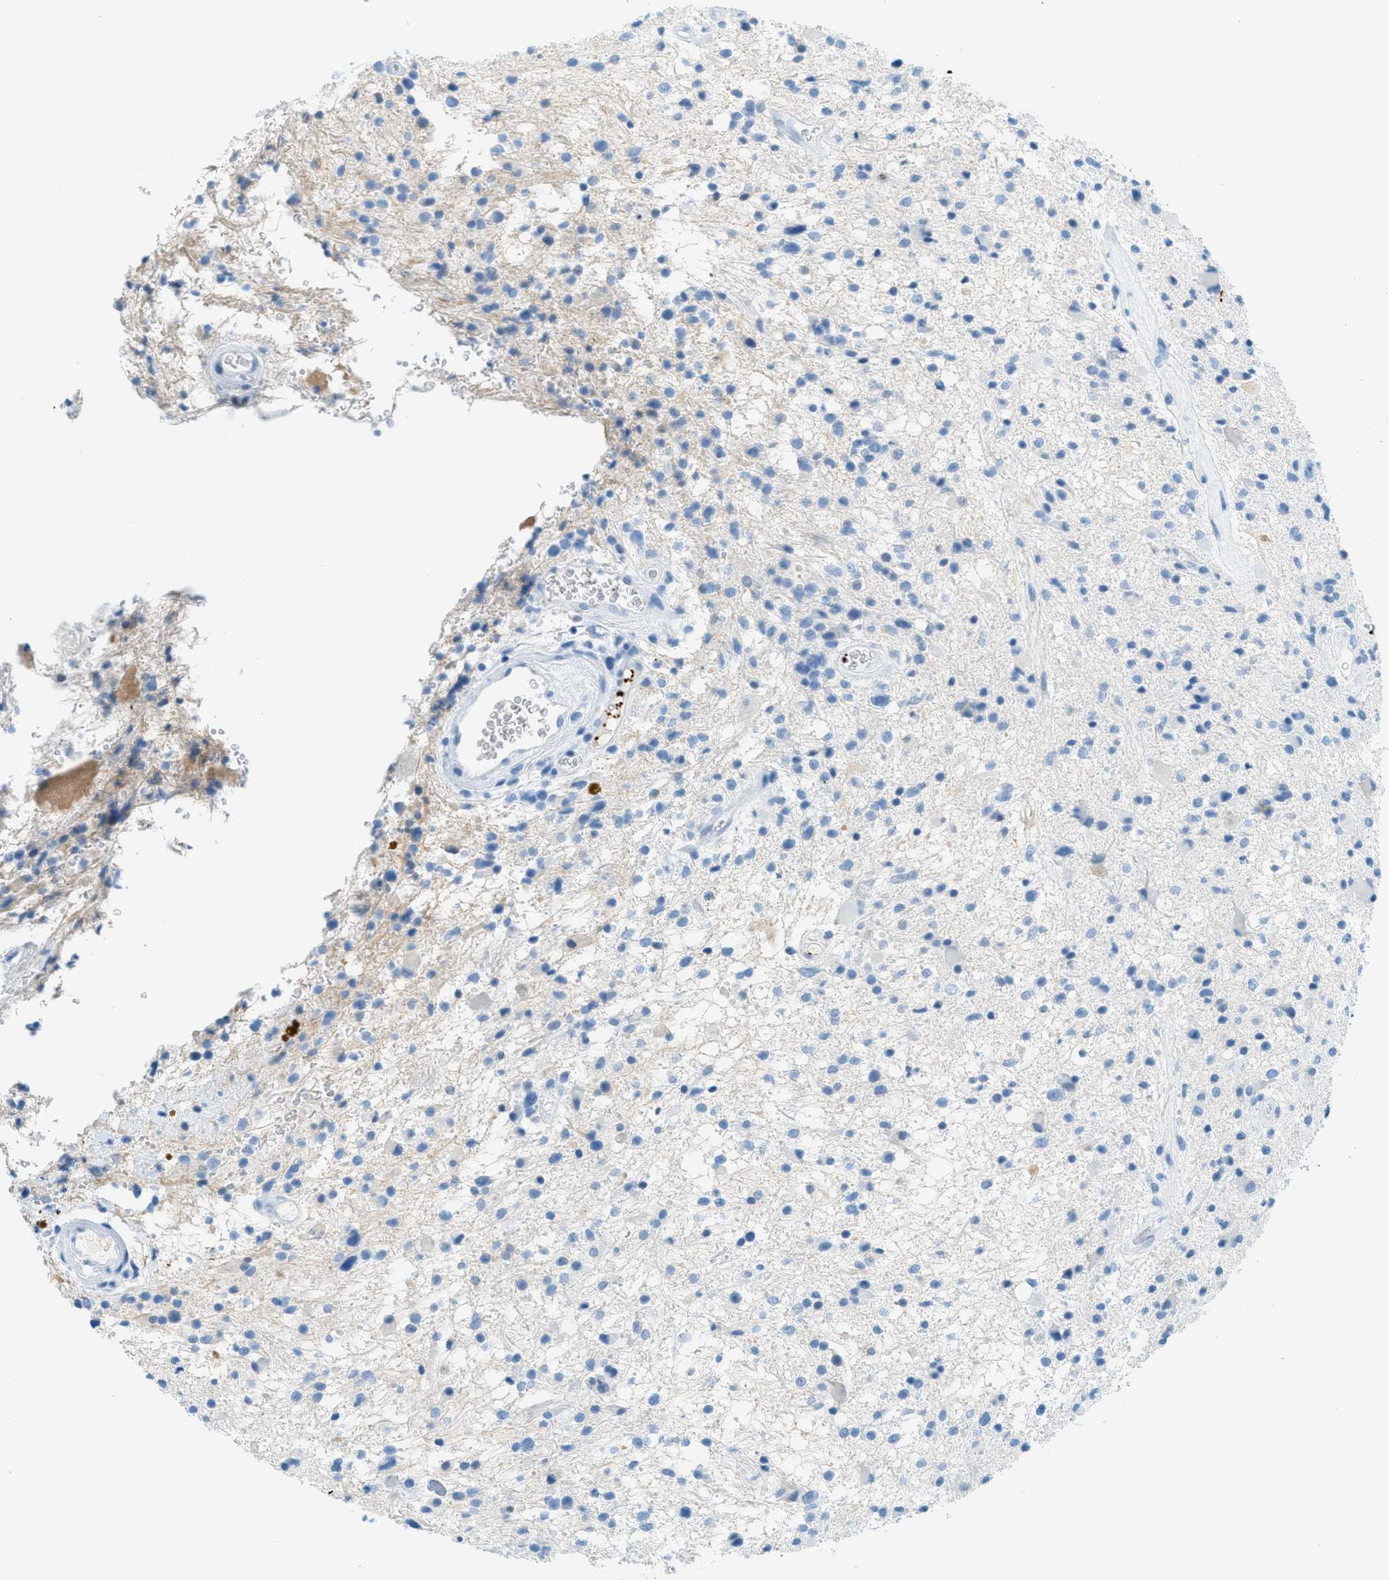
{"staining": {"intensity": "negative", "quantity": "none", "location": "none"}, "tissue": "glioma", "cell_type": "Tumor cells", "image_type": "cancer", "snomed": [{"axis": "morphology", "description": "Glioma, malignant, High grade"}, {"axis": "topography", "description": "Brain"}], "caption": "IHC histopathology image of glioma stained for a protein (brown), which displays no expression in tumor cells.", "gene": "PPBP", "patient": {"sex": "male", "age": 33}}